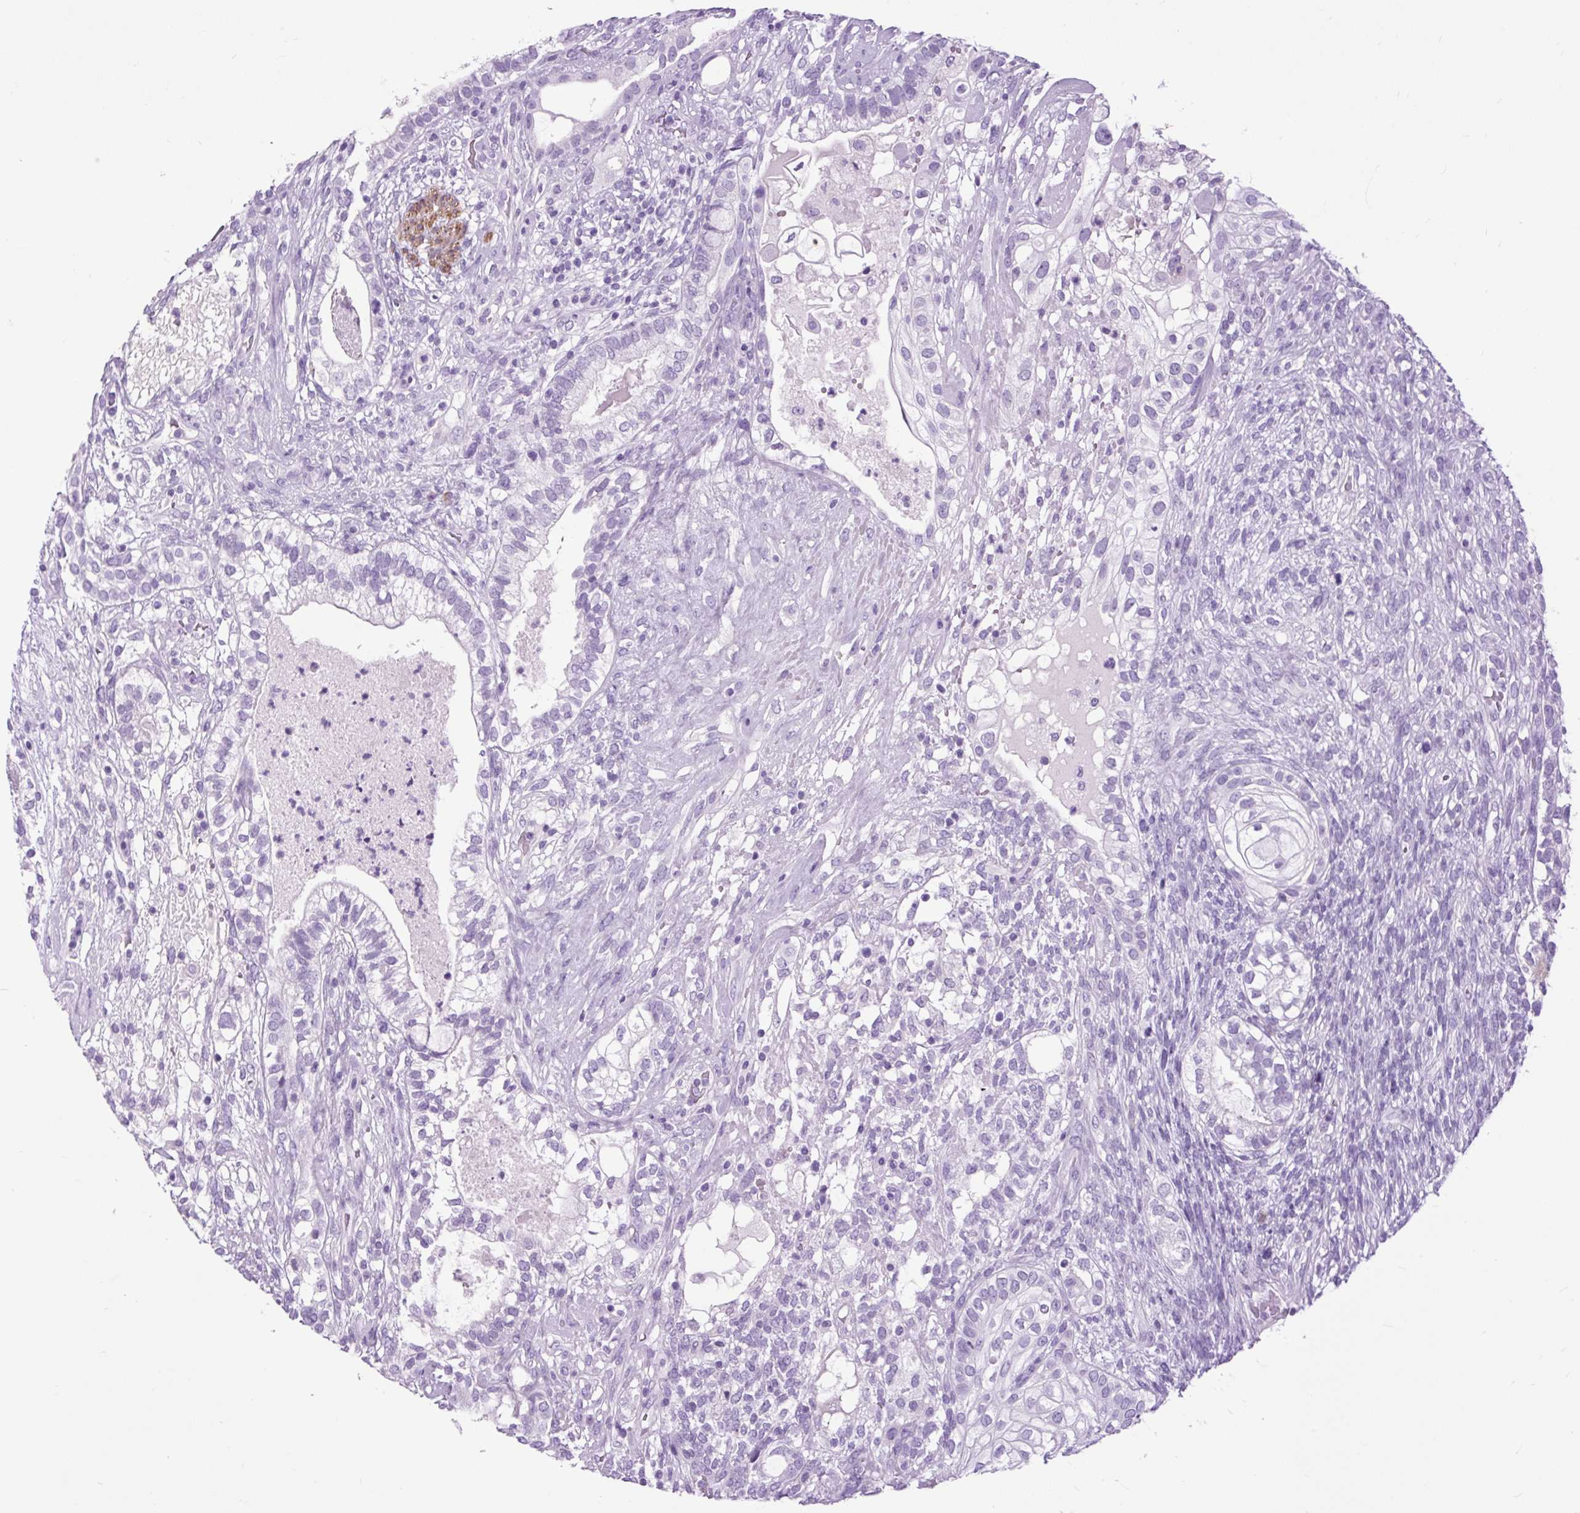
{"staining": {"intensity": "negative", "quantity": "none", "location": "none"}, "tissue": "testis cancer", "cell_type": "Tumor cells", "image_type": "cancer", "snomed": [{"axis": "morphology", "description": "Seminoma, NOS"}, {"axis": "morphology", "description": "Carcinoma, Embryonal, NOS"}, {"axis": "topography", "description": "Testis"}], "caption": "This image is of testis seminoma stained with IHC to label a protein in brown with the nuclei are counter-stained blue. There is no expression in tumor cells.", "gene": "DPP6", "patient": {"sex": "male", "age": 41}}